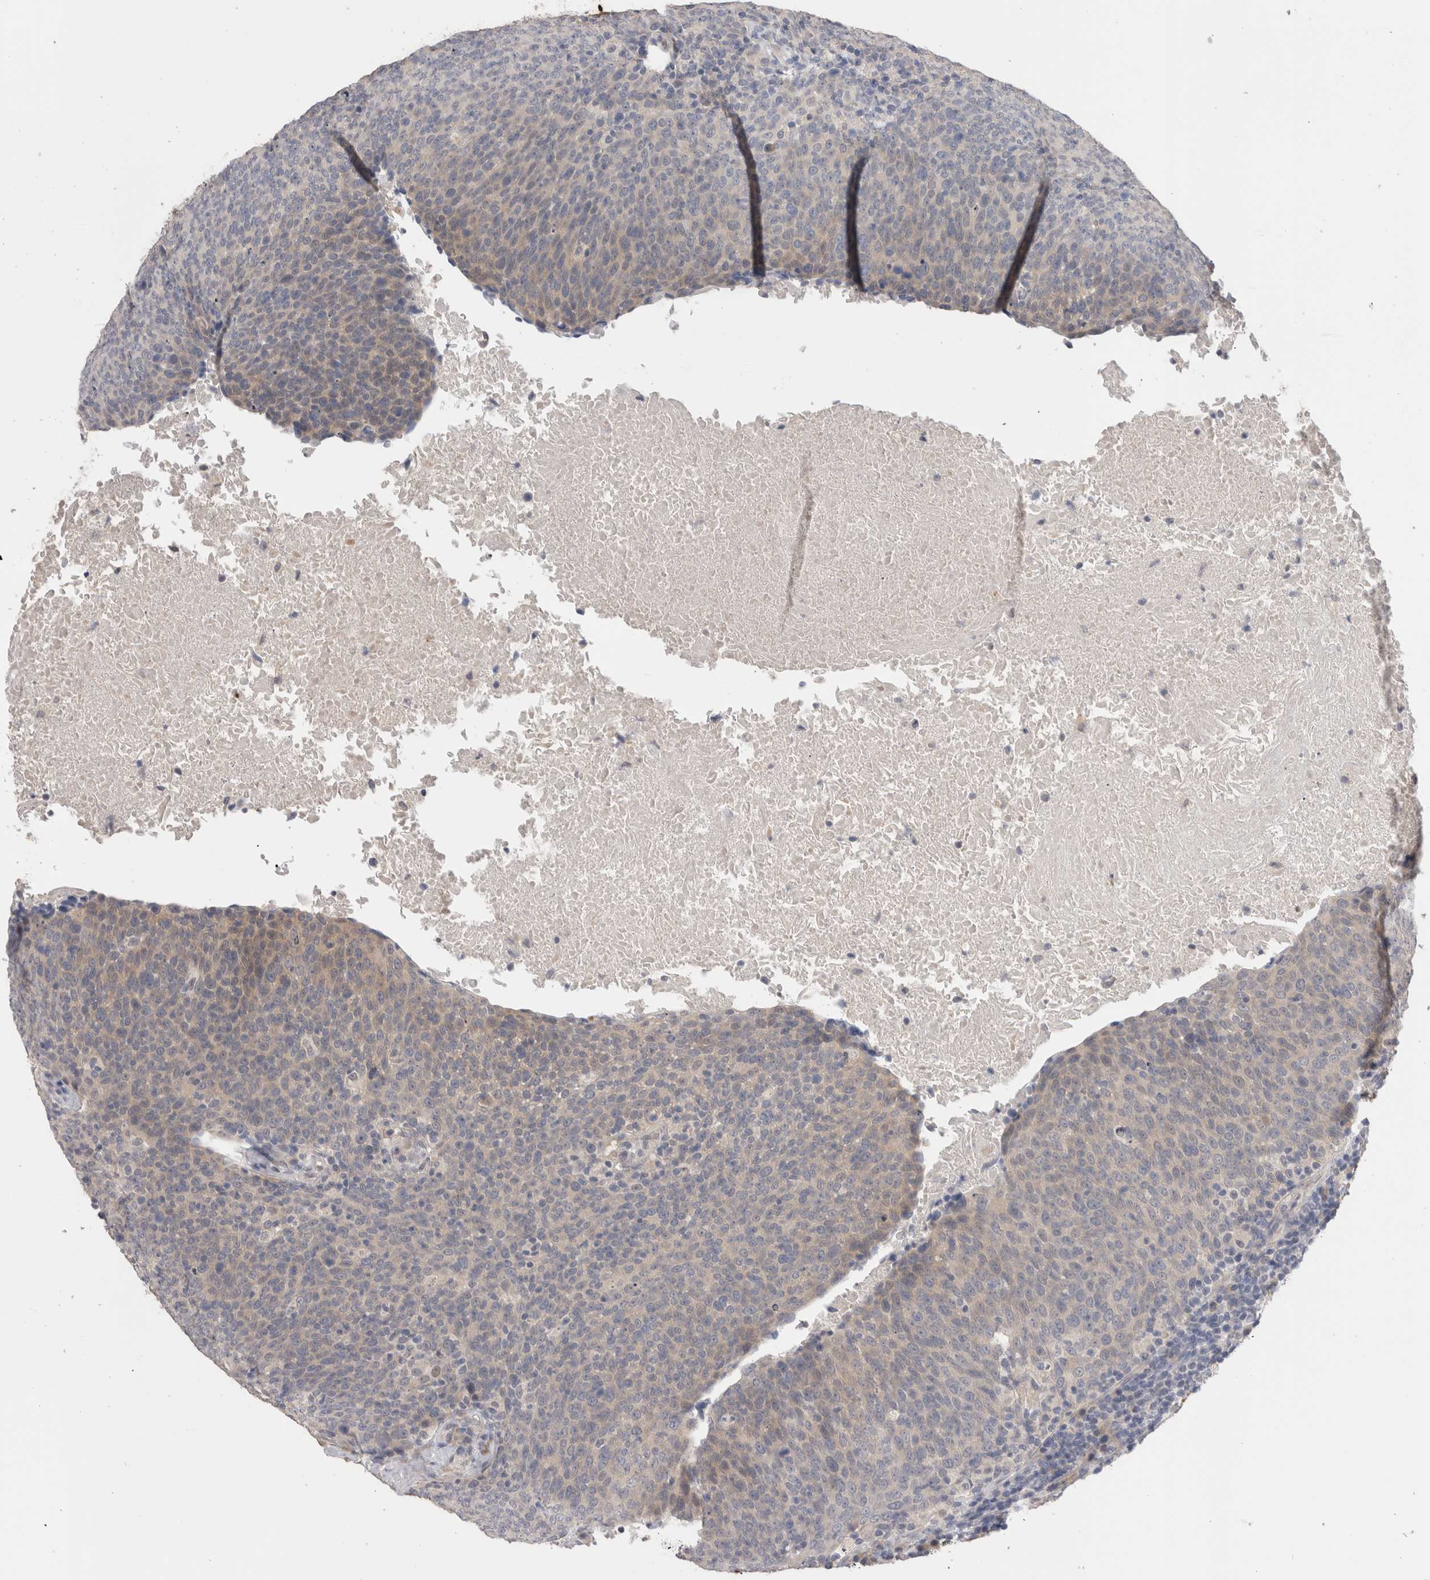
{"staining": {"intensity": "weak", "quantity": "<25%", "location": "cytoplasmic/membranous"}, "tissue": "head and neck cancer", "cell_type": "Tumor cells", "image_type": "cancer", "snomed": [{"axis": "morphology", "description": "Squamous cell carcinoma, NOS"}, {"axis": "morphology", "description": "Squamous cell carcinoma, metastatic, NOS"}, {"axis": "topography", "description": "Lymph node"}, {"axis": "topography", "description": "Head-Neck"}], "caption": "Tumor cells show no significant protein positivity in squamous cell carcinoma (head and neck).", "gene": "CRYBG1", "patient": {"sex": "male", "age": 62}}